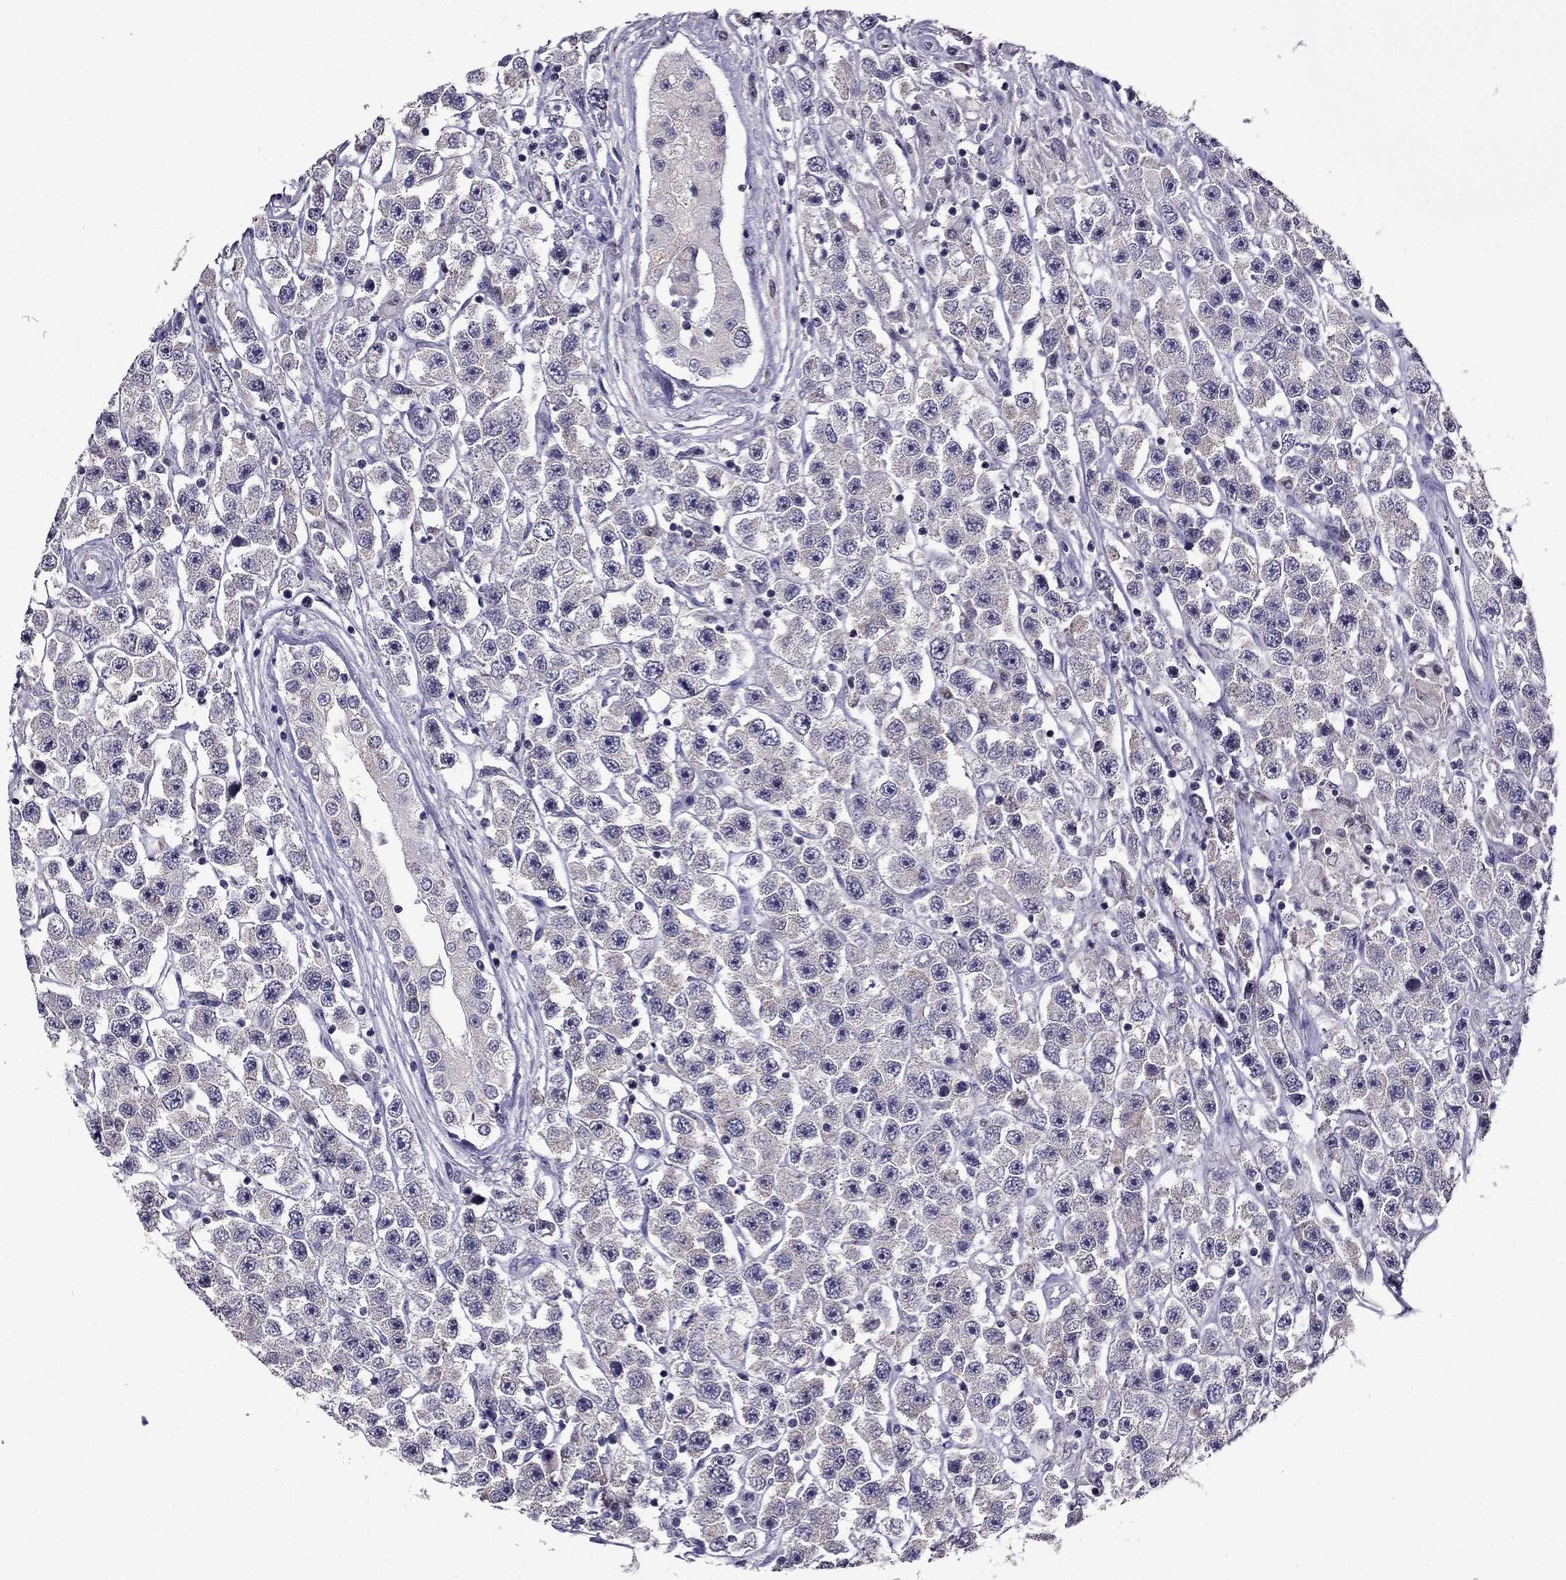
{"staining": {"intensity": "negative", "quantity": "none", "location": "none"}, "tissue": "testis cancer", "cell_type": "Tumor cells", "image_type": "cancer", "snomed": [{"axis": "morphology", "description": "Seminoma, NOS"}, {"axis": "topography", "description": "Testis"}], "caption": "Seminoma (testis) stained for a protein using IHC shows no positivity tumor cells.", "gene": "CDK5", "patient": {"sex": "male", "age": 45}}